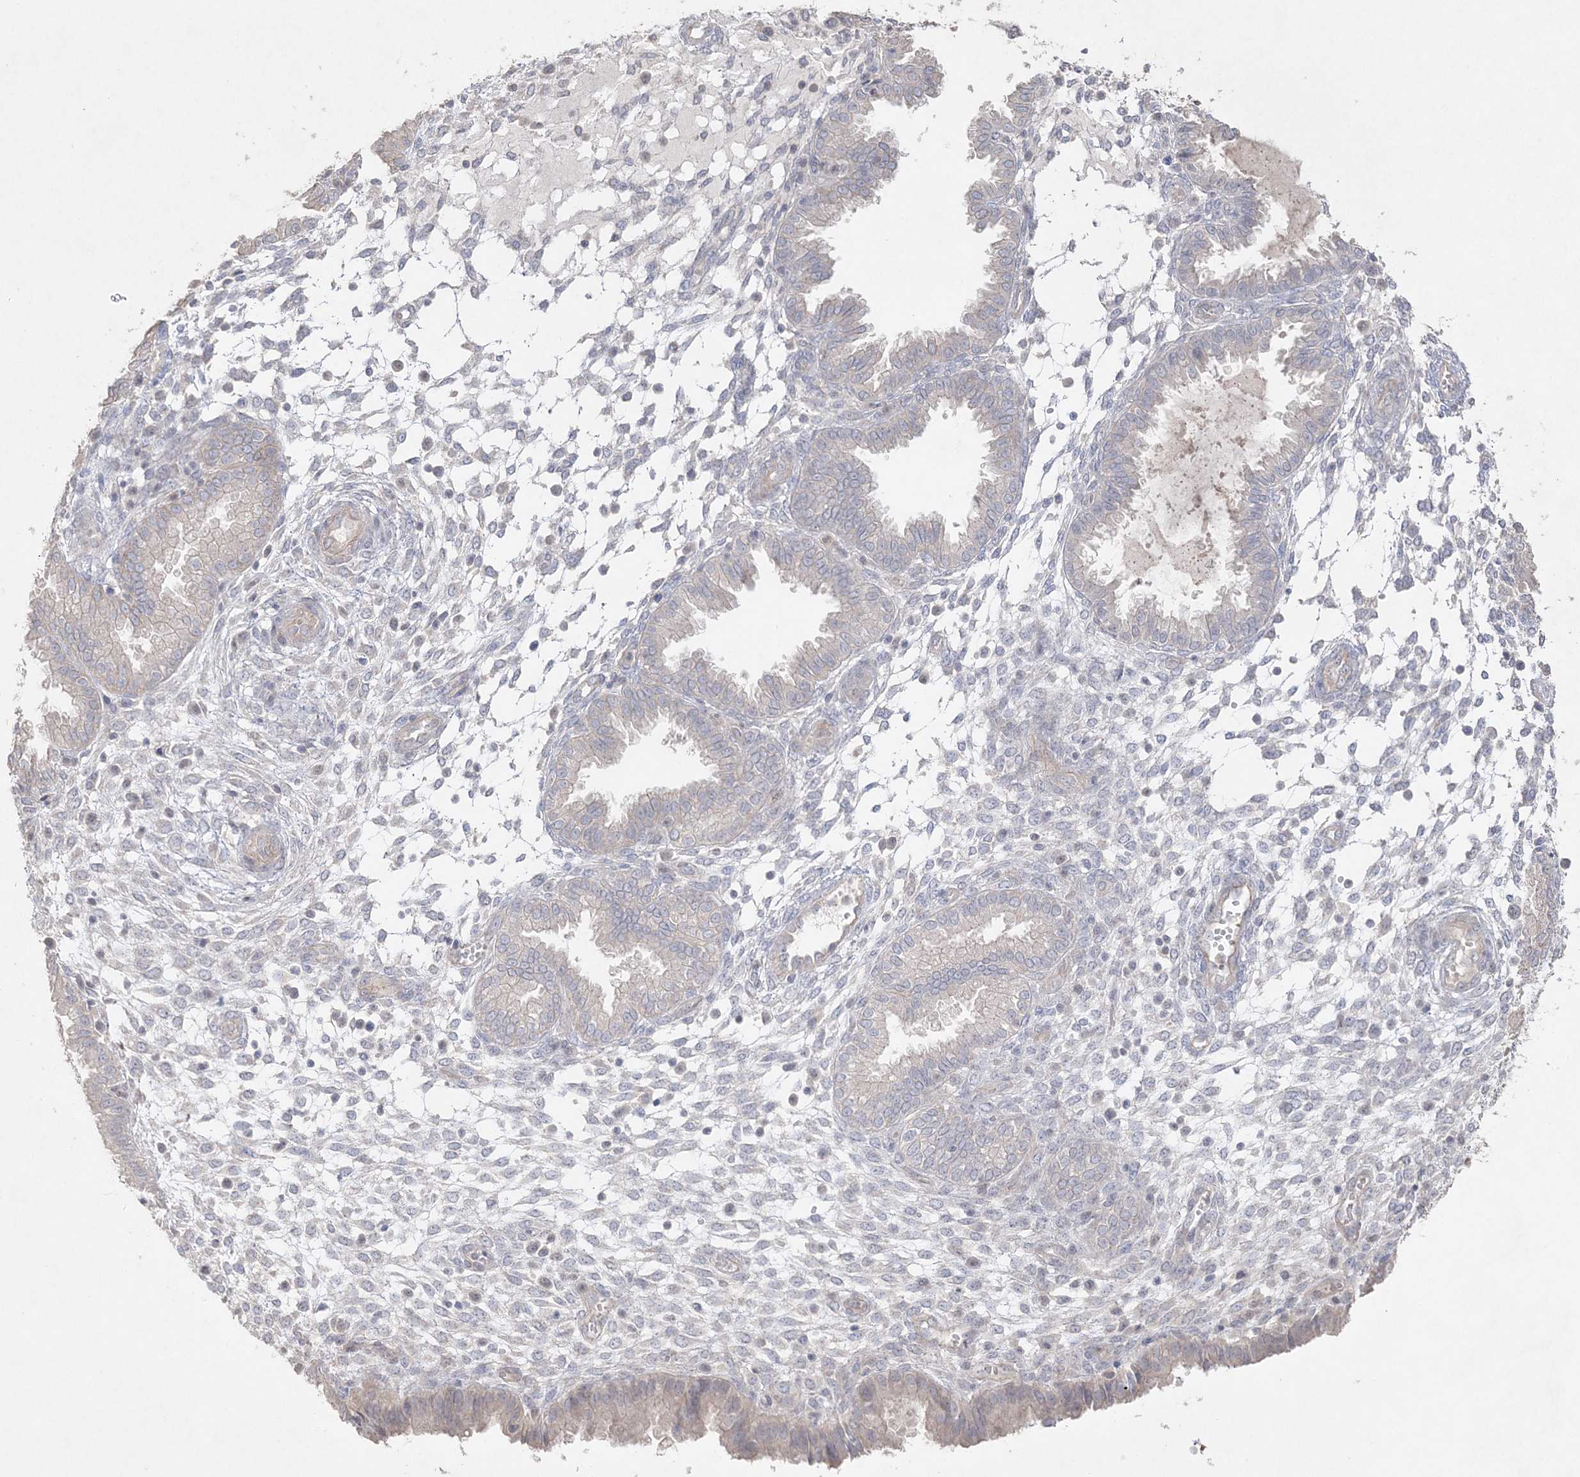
{"staining": {"intensity": "negative", "quantity": "none", "location": "none"}, "tissue": "endometrium", "cell_type": "Cells in endometrial stroma", "image_type": "normal", "snomed": [{"axis": "morphology", "description": "Normal tissue, NOS"}, {"axis": "topography", "description": "Endometrium"}], "caption": "The immunohistochemistry image has no significant expression in cells in endometrial stroma of endometrium. (Brightfield microscopy of DAB IHC at high magnification).", "gene": "SH3BP4", "patient": {"sex": "female", "age": 33}}